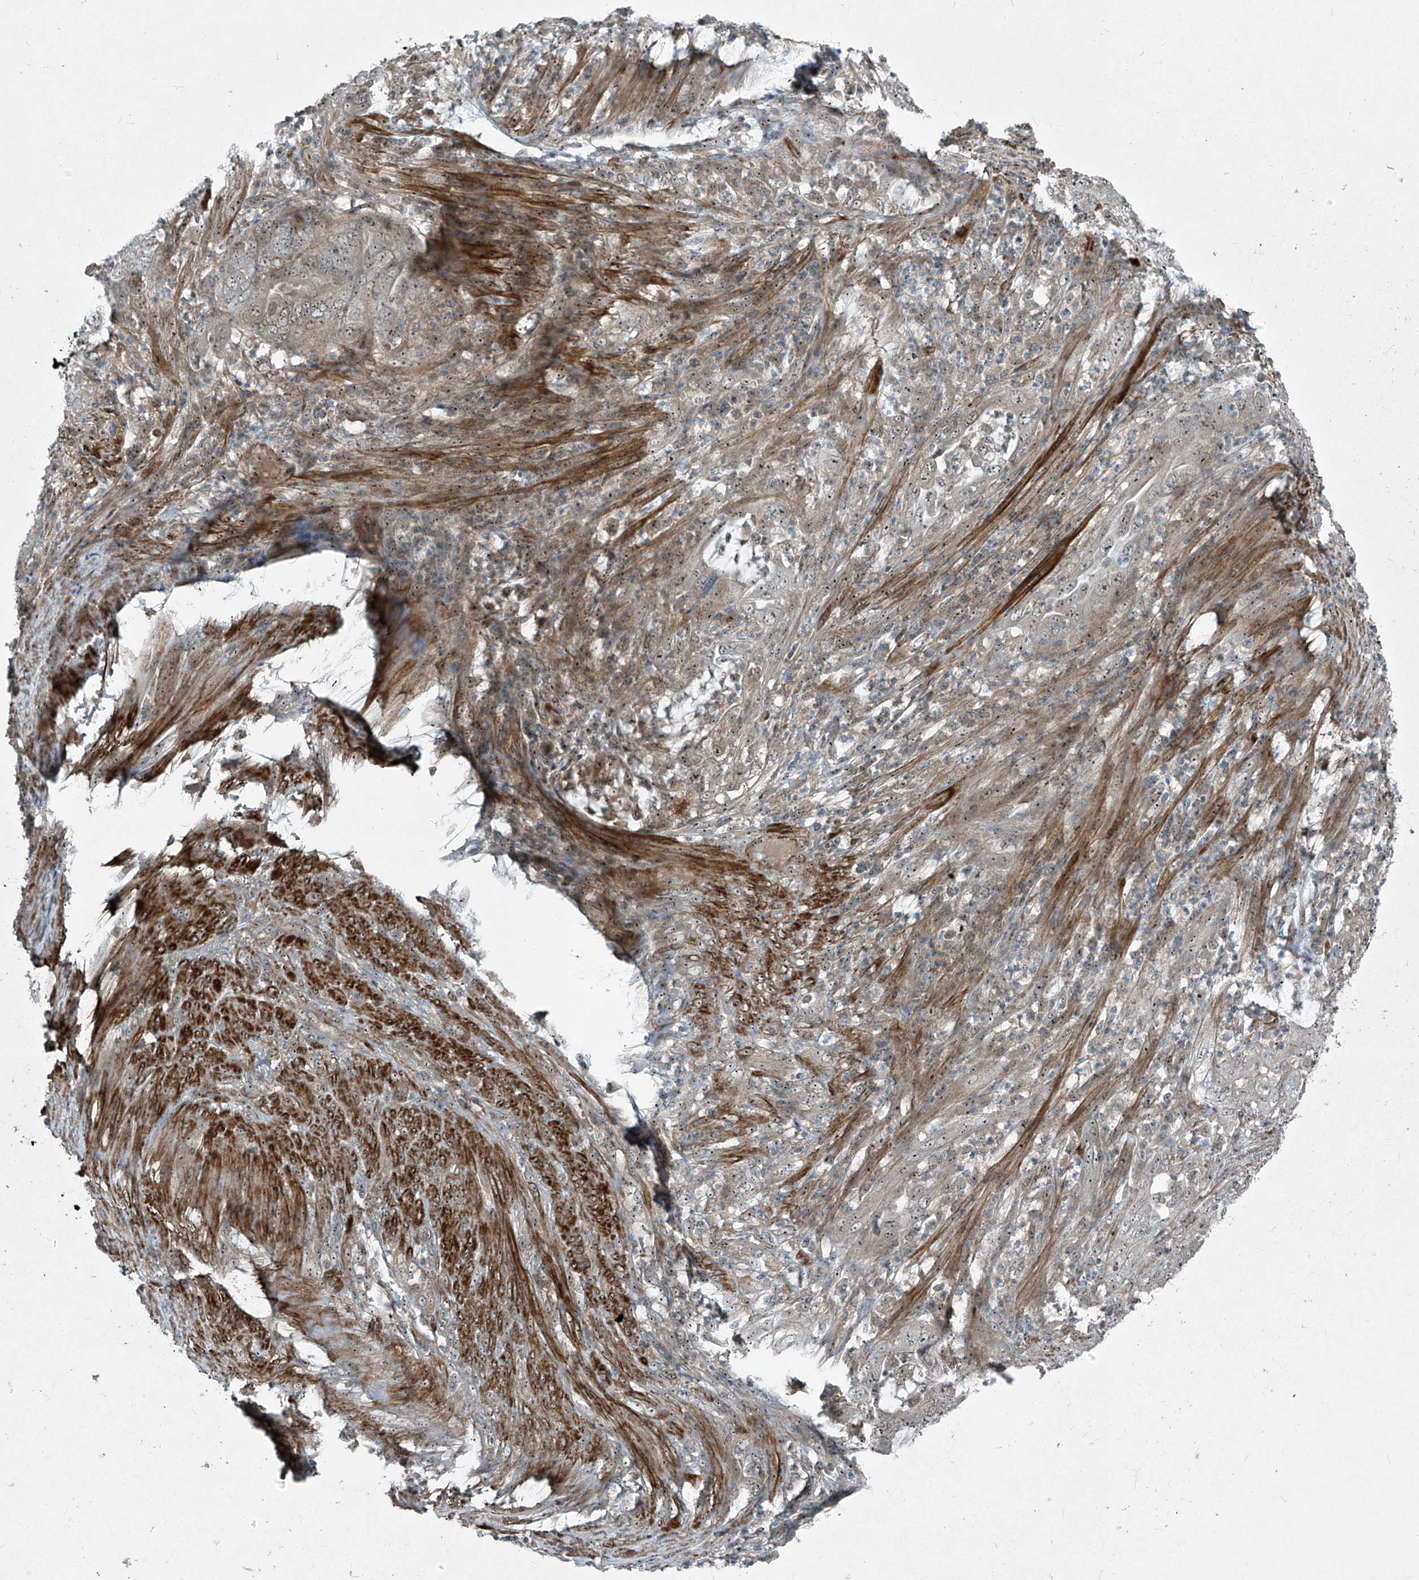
{"staining": {"intensity": "weak", "quantity": "25%-75%", "location": "nuclear"}, "tissue": "endometrial cancer", "cell_type": "Tumor cells", "image_type": "cancer", "snomed": [{"axis": "morphology", "description": "Adenocarcinoma, NOS"}, {"axis": "topography", "description": "Endometrium"}], "caption": "Weak nuclear protein expression is appreciated in about 25%-75% of tumor cells in adenocarcinoma (endometrial).", "gene": "PPCS", "patient": {"sex": "female", "age": 51}}